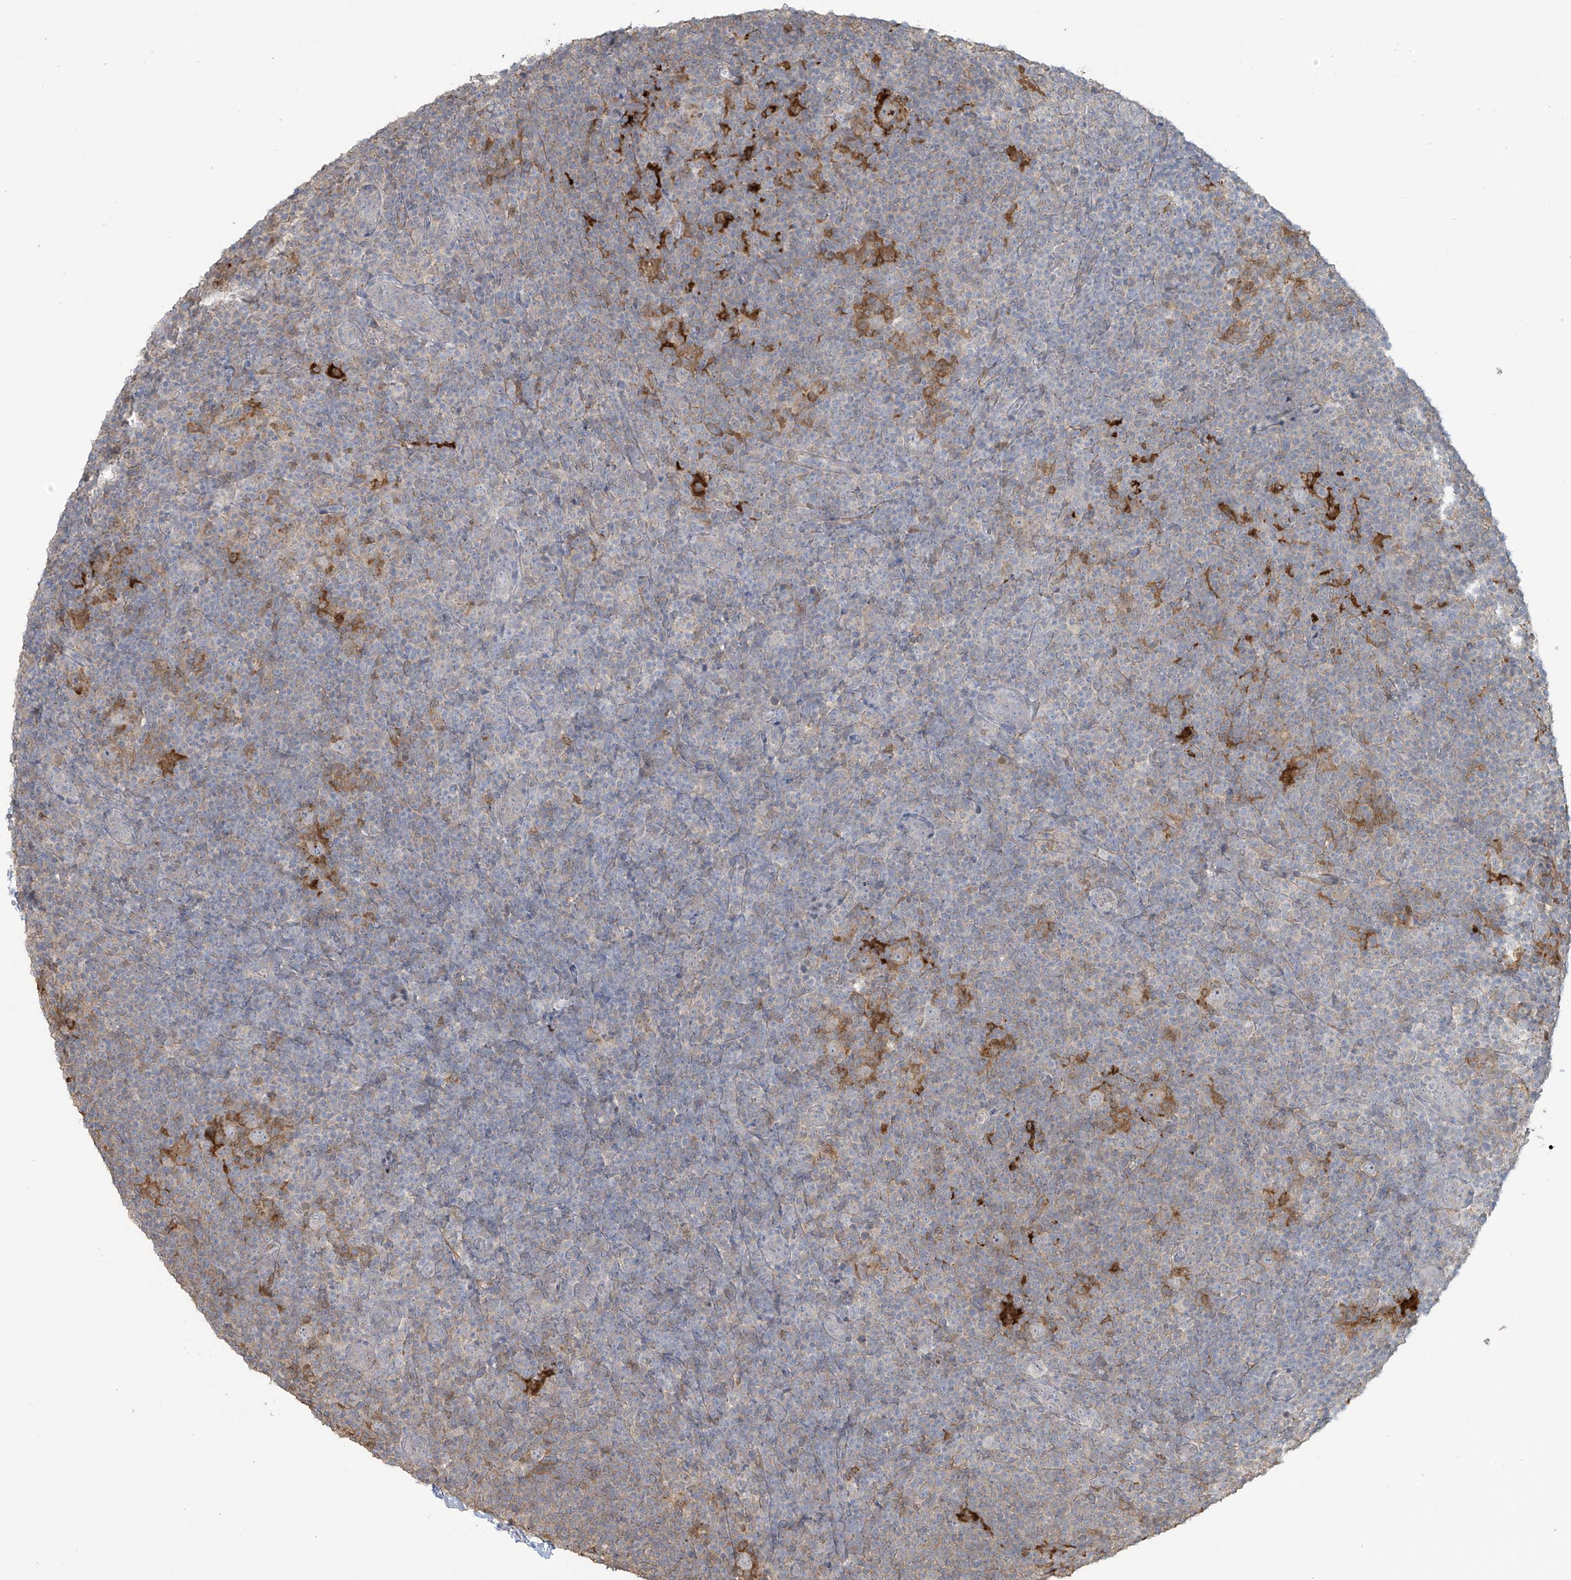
{"staining": {"intensity": "negative", "quantity": "none", "location": "none"}, "tissue": "lymphoma", "cell_type": "Tumor cells", "image_type": "cancer", "snomed": [{"axis": "morphology", "description": "Hodgkin's disease, NOS"}, {"axis": "topography", "description": "Lymph node"}], "caption": "Tumor cells are negative for protein expression in human lymphoma.", "gene": "TAGAP", "patient": {"sex": "female", "age": 57}}